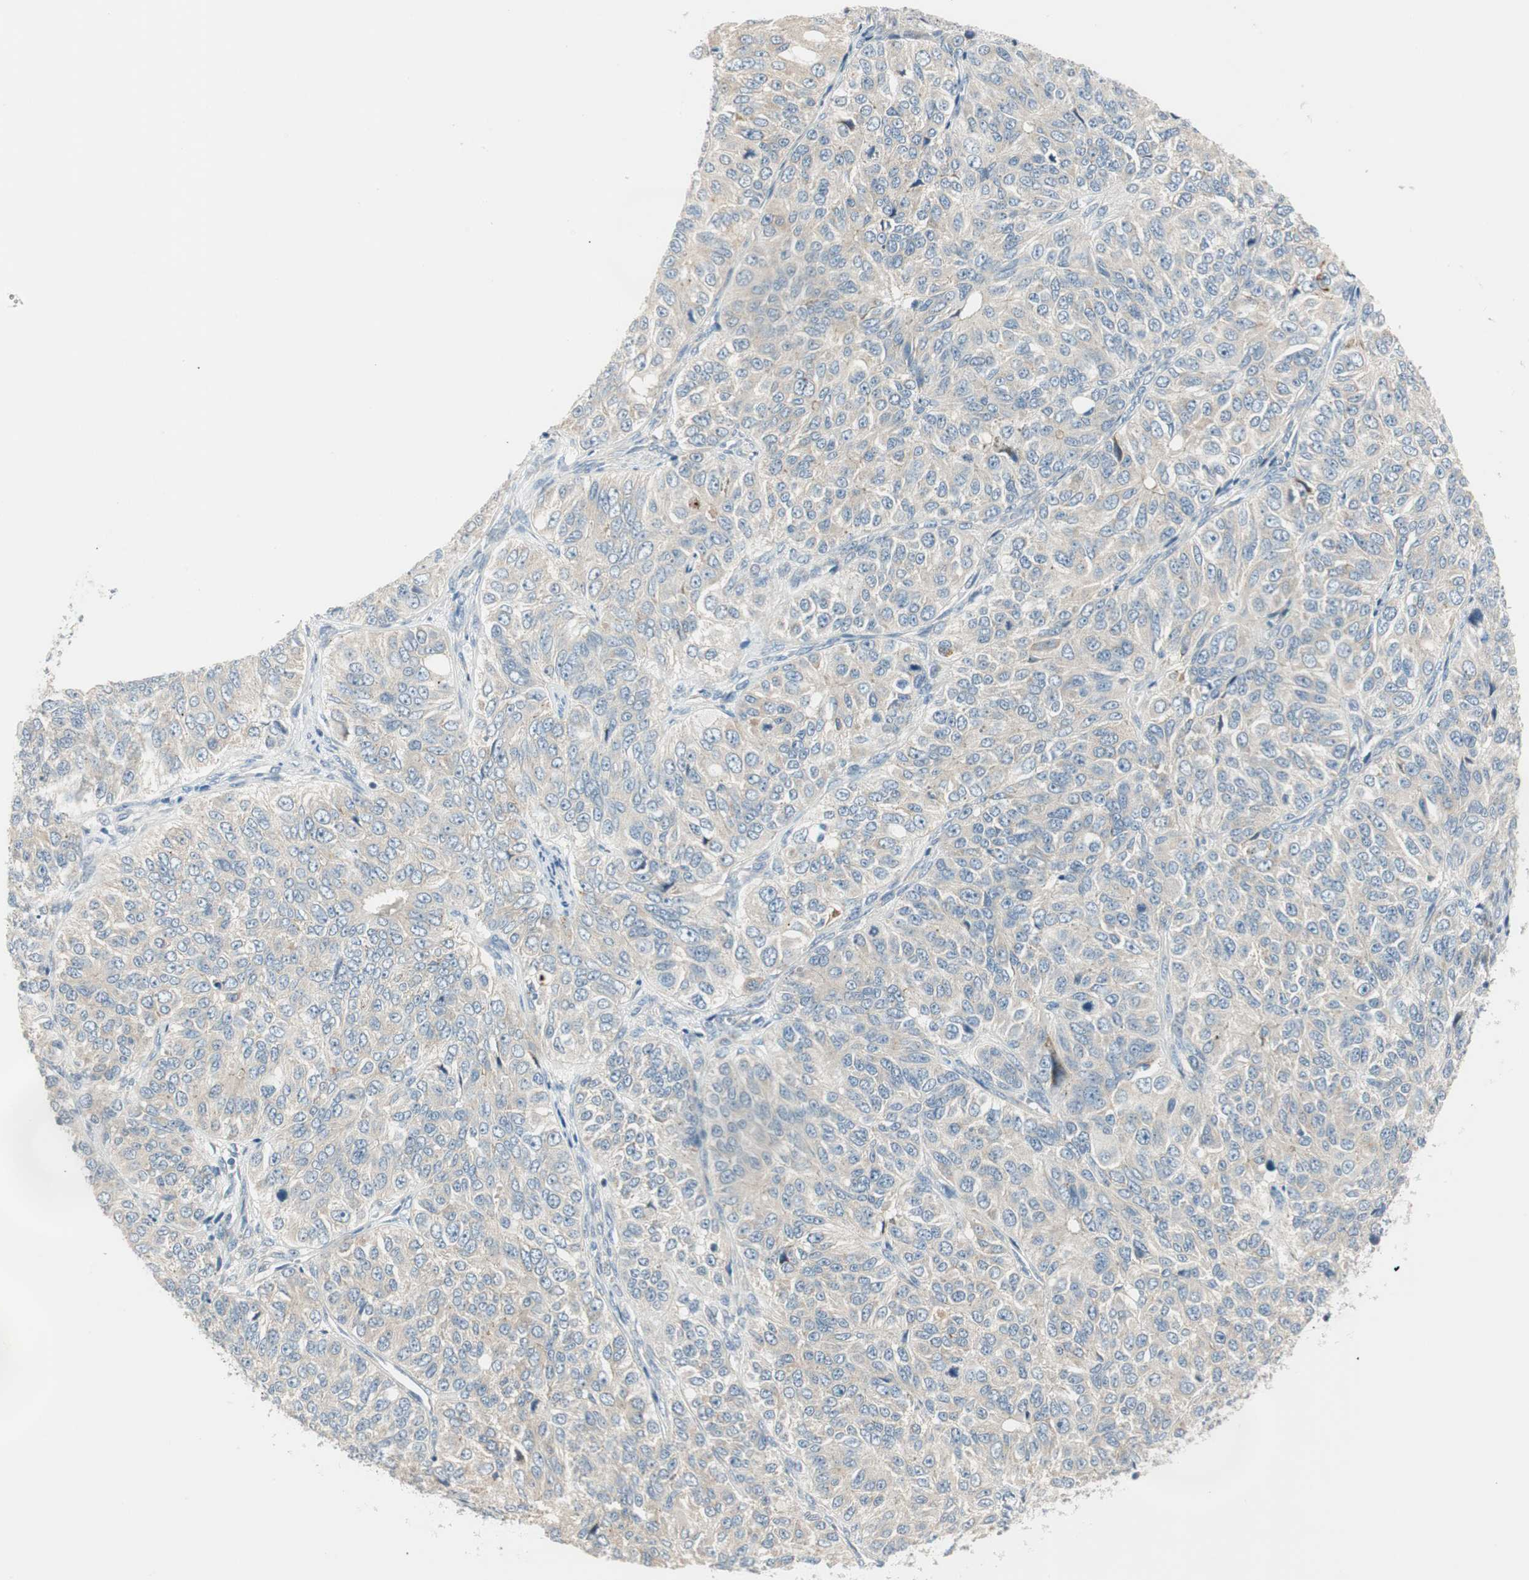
{"staining": {"intensity": "weak", "quantity": "<25%", "location": "cytoplasmic/membranous"}, "tissue": "ovarian cancer", "cell_type": "Tumor cells", "image_type": "cancer", "snomed": [{"axis": "morphology", "description": "Carcinoma, endometroid"}, {"axis": "topography", "description": "Ovary"}], "caption": "This is a micrograph of immunohistochemistry staining of ovarian cancer, which shows no positivity in tumor cells.", "gene": "PCDHB15", "patient": {"sex": "female", "age": 51}}